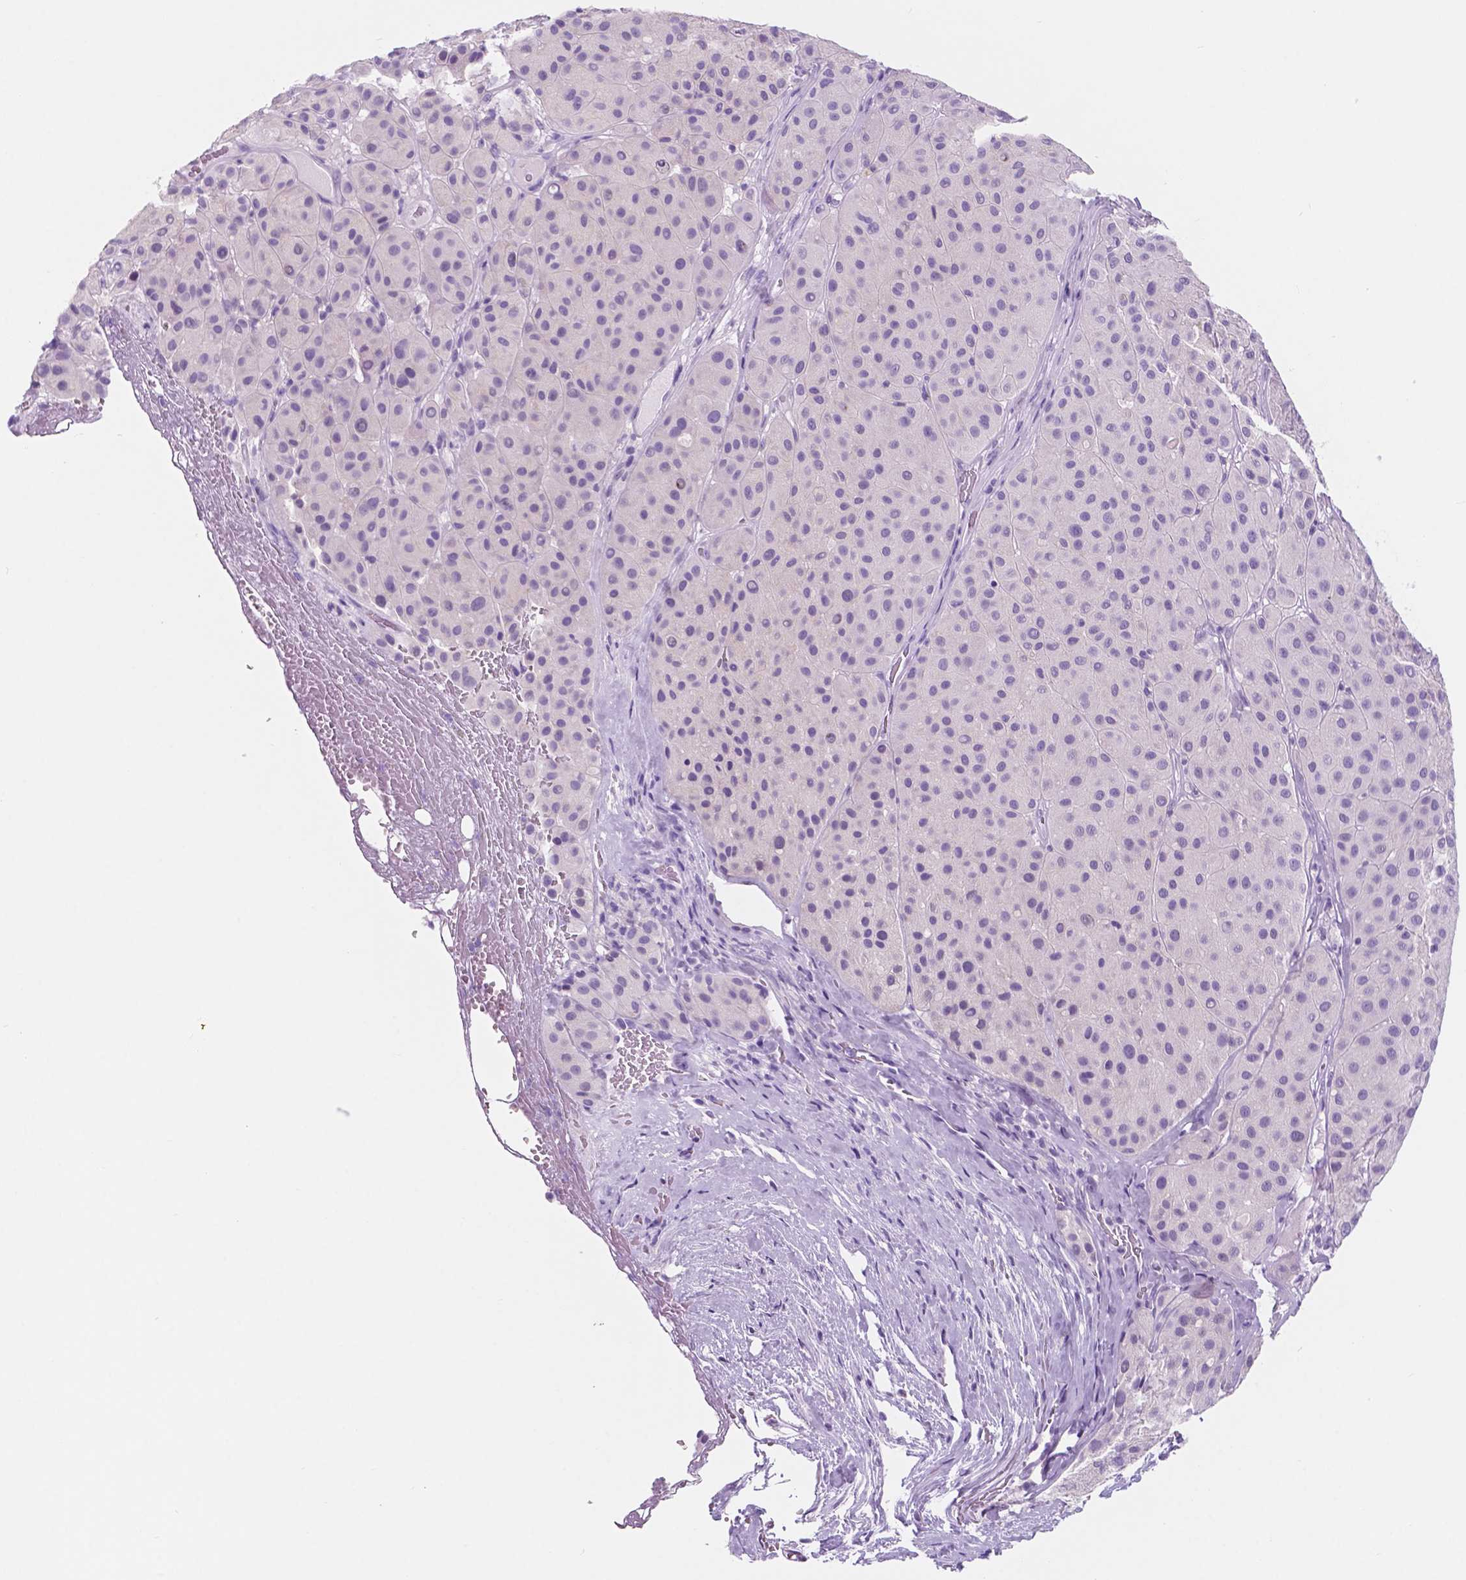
{"staining": {"intensity": "negative", "quantity": "none", "location": "none"}, "tissue": "melanoma", "cell_type": "Tumor cells", "image_type": "cancer", "snomed": [{"axis": "morphology", "description": "Malignant melanoma, Metastatic site"}, {"axis": "topography", "description": "Smooth muscle"}], "caption": "Immunohistochemistry (IHC) photomicrograph of malignant melanoma (metastatic site) stained for a protein (brown), which exhibits no staining in tumor cells.", "gene": "CUZD1", "patient": {"sex": "male", "age": 41}}